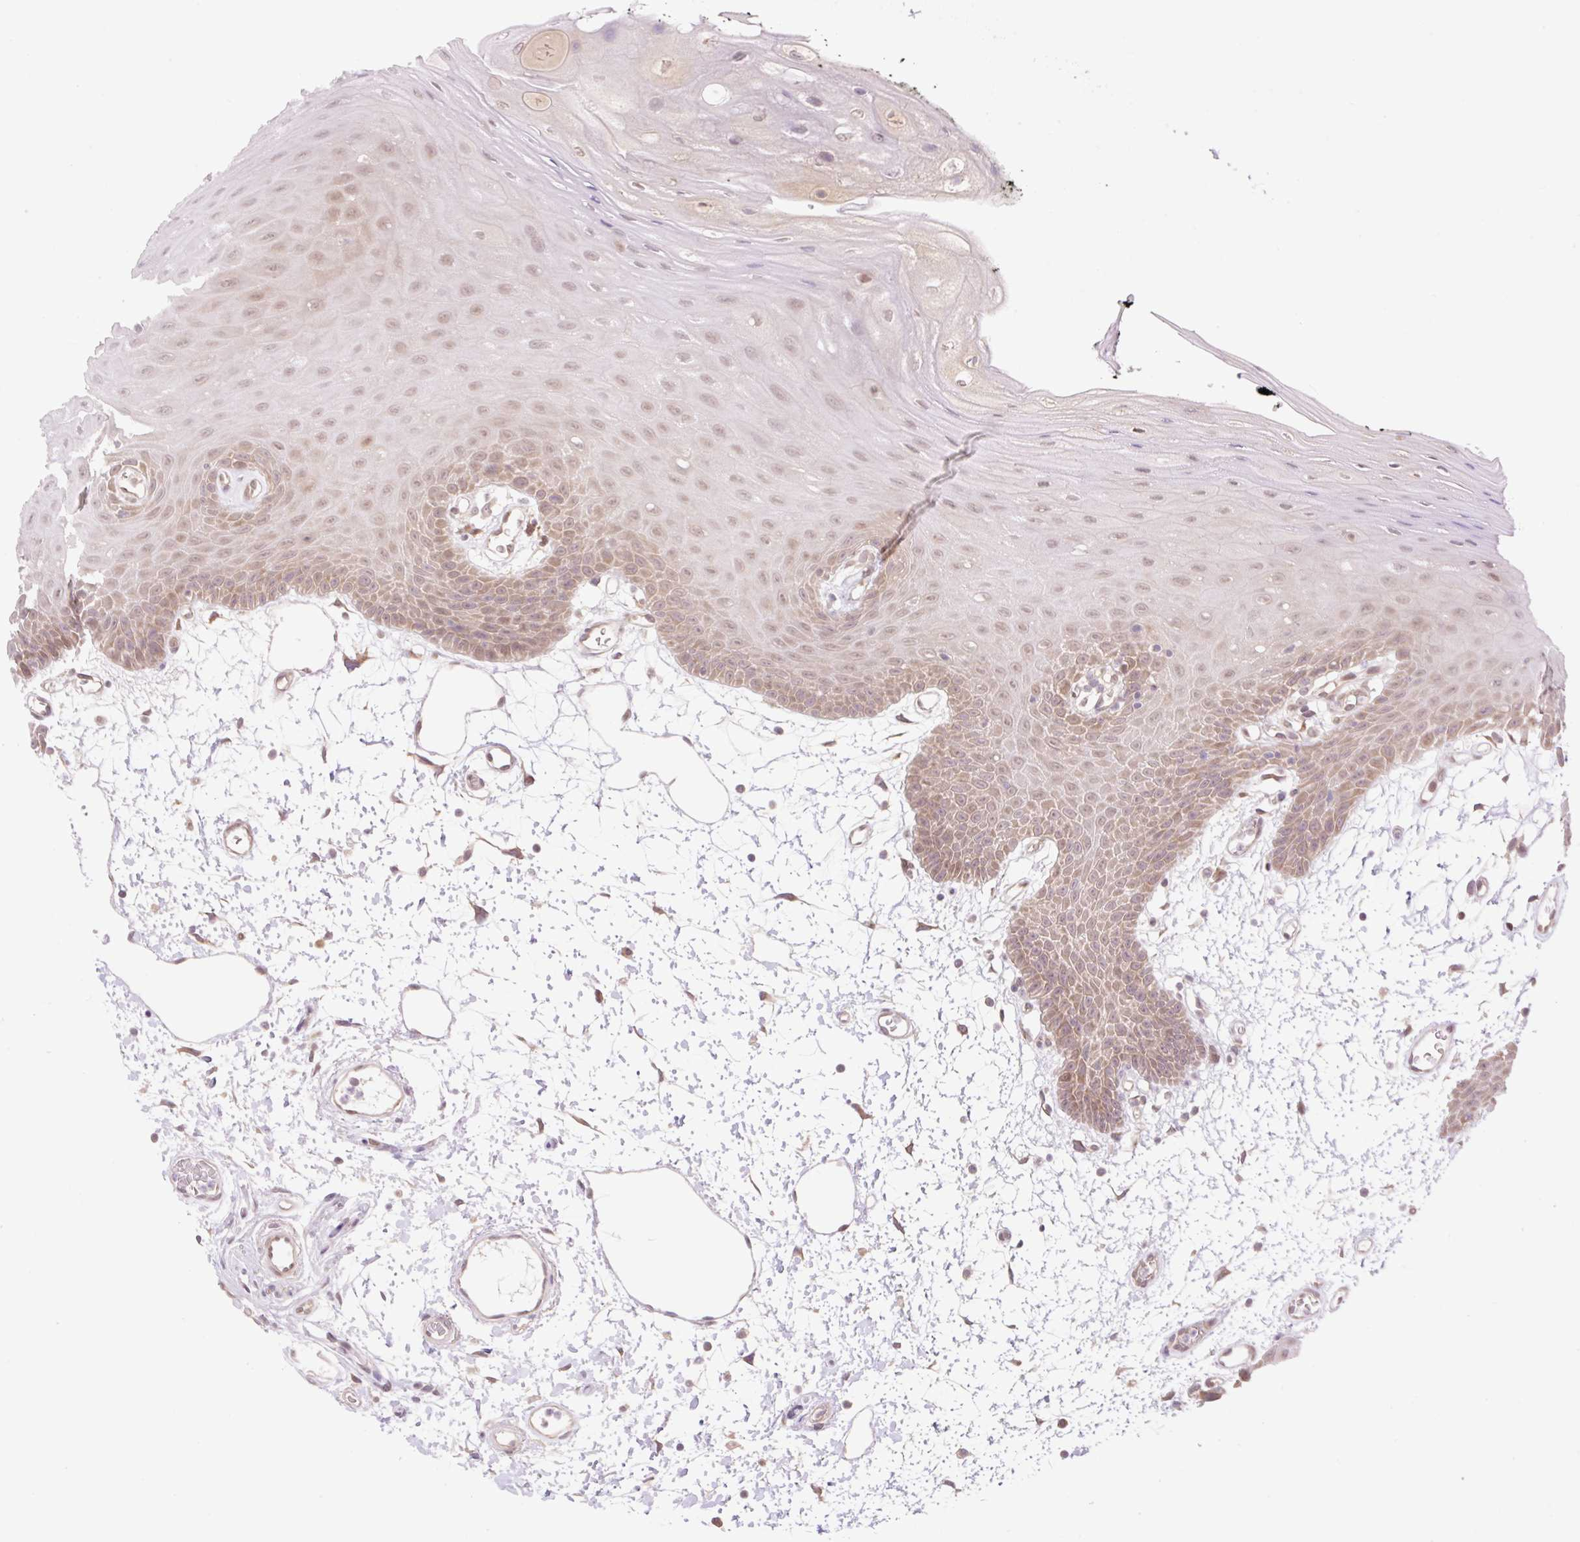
{"staining": {"intensity": "moderate", "quantity": "25%-75%", "location": "cytoplasmic/membranous,nuclear"}, "tissue": "oral mucosa", "cell_type": "Squamous epithelial cells", "image_type": "normal", "snomed": [{"axis": "morphology", "description": "Normal tissue, NOS"}, {"axis": "topography", "description": "Oral tissue"}], "caption": "Squamous epithelial cells demonstrate medium levels of moderate cytoplasmic/membranous,nuclear staining in approximately 25%-75% of cells in unremarkable human oral mucosa.", "gene": "VPS25", "patient": {"sex": "female", "age": 59}}